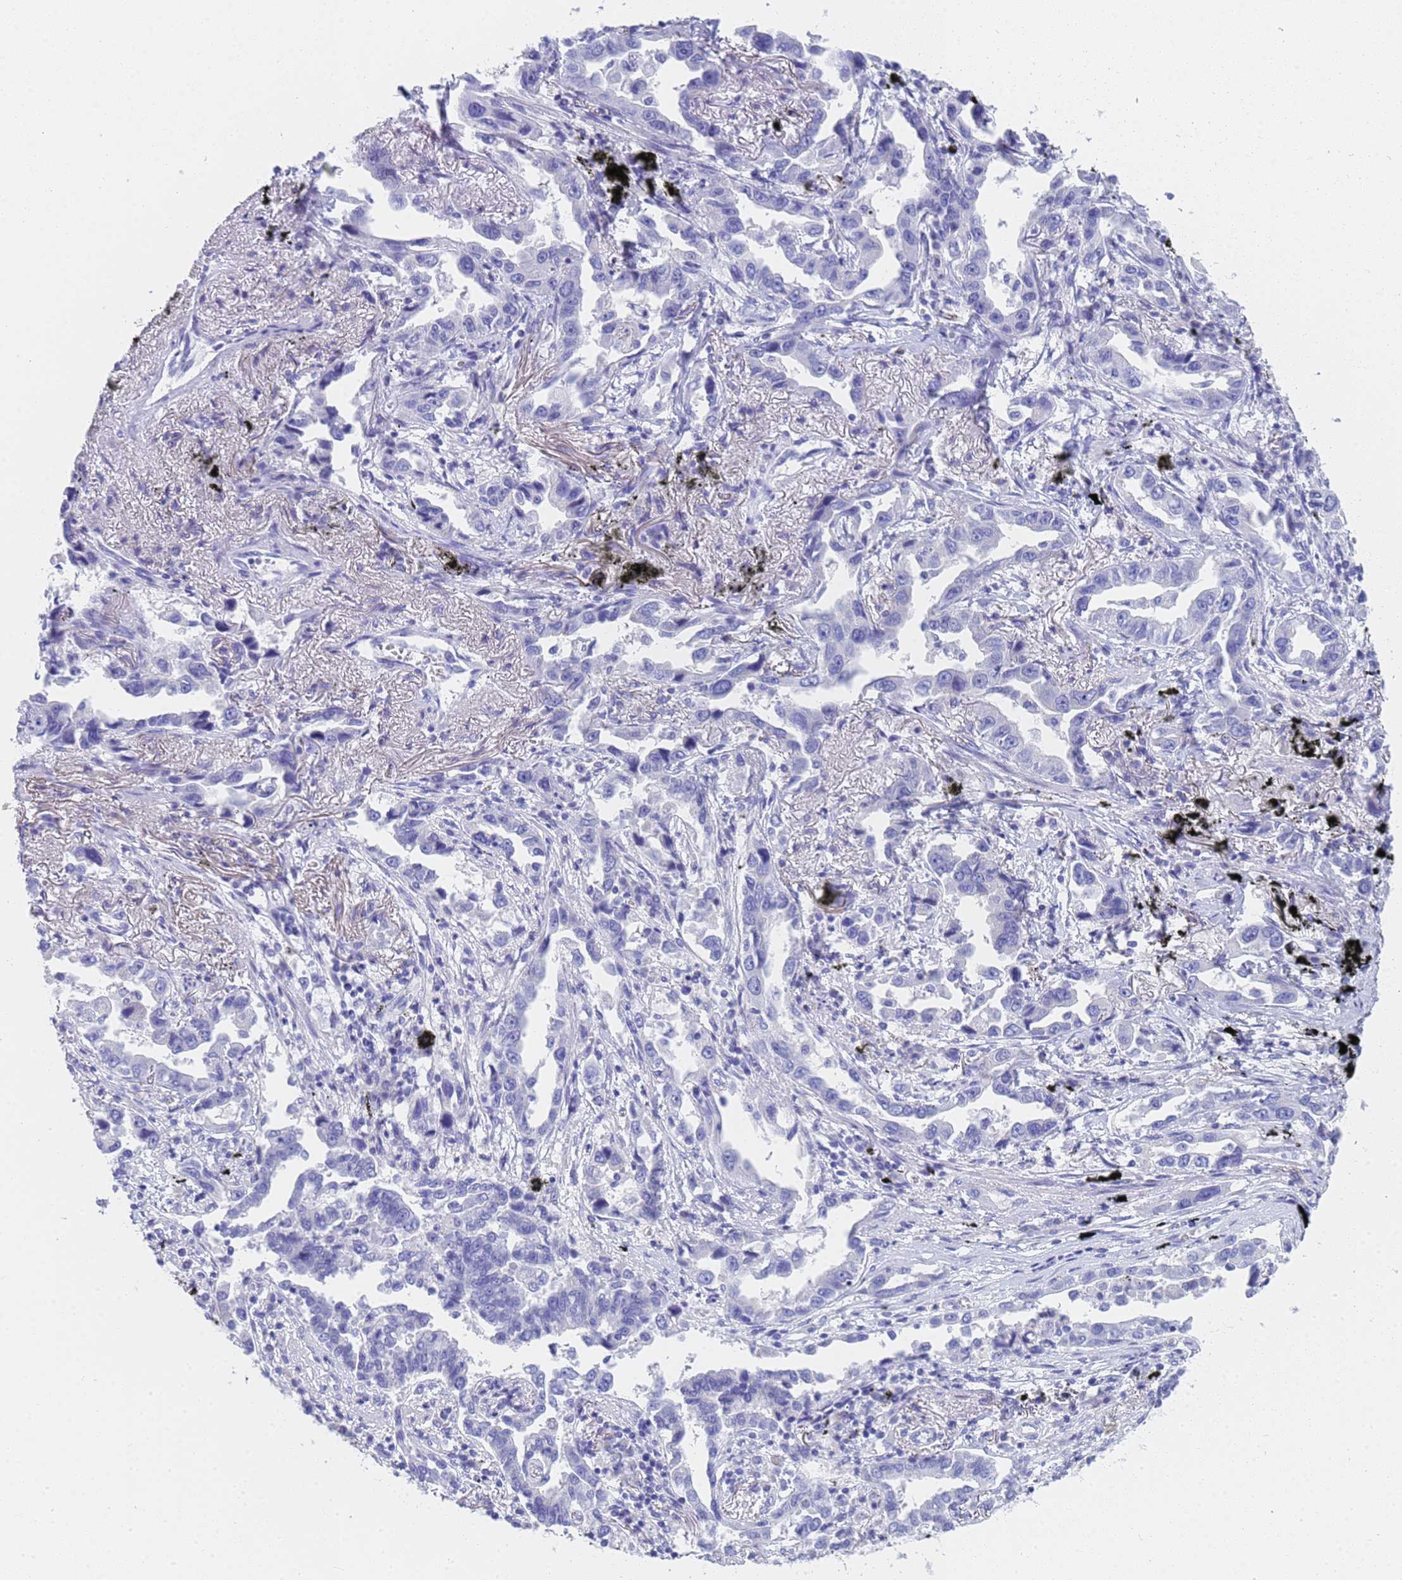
{"staining": {"intensity": "negative", "quantity": "none", "location": "none"}, "tissue": "lung cancer", "cell_type": "Tumor cells", "image_type": "cancer", "snomed": [{"axis": "morphology", "description": "Adenocarcinoma, NOS"}, {"axis": "topography", "description": "Lung"}], "caption": "Tumor cells show no significant staining in lung cancer (adenocarcinoma).", "gene": "STATH", "patient": {"sex": "male", "age": 67}}